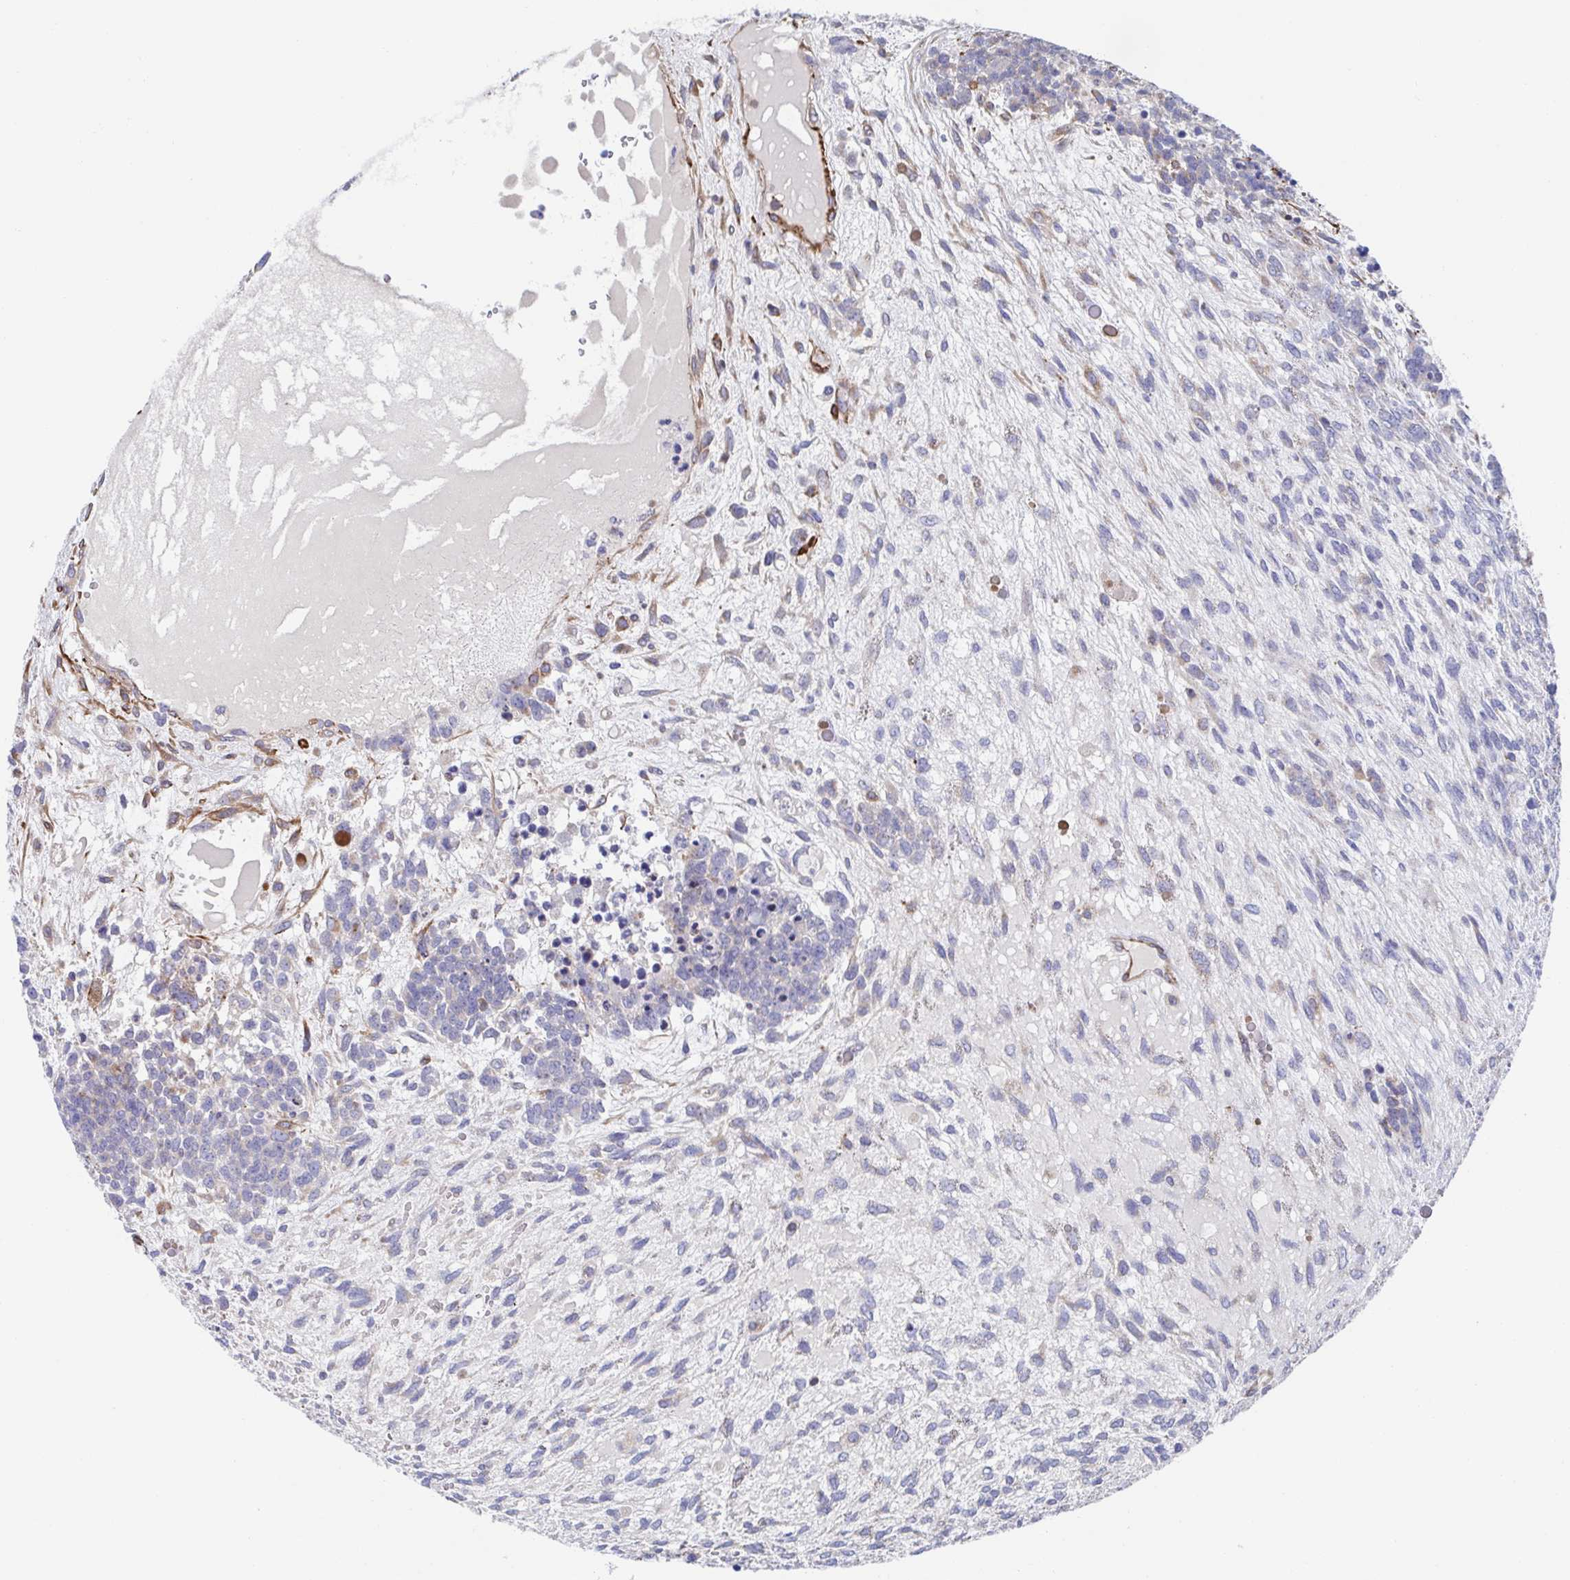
{"staining": {"intensity": "negative", "quantity": "none", "location": "none"}, "tissue": "testis cancer", "cell_type": "Tumor cells", "image_type": "cancer", "snomed": [{"axis": "morphology", "description": "Carcinoma, Embryonal, NOS"}, {"axis": "topography", "description": "Testis"}], "caption": "Embryonal carcinoma (testis) was stained to show a protein in brown. There is no significant expression in tumor cells.", "gene": "KLC3", "patient": {"sex": "male", "age": 23}}